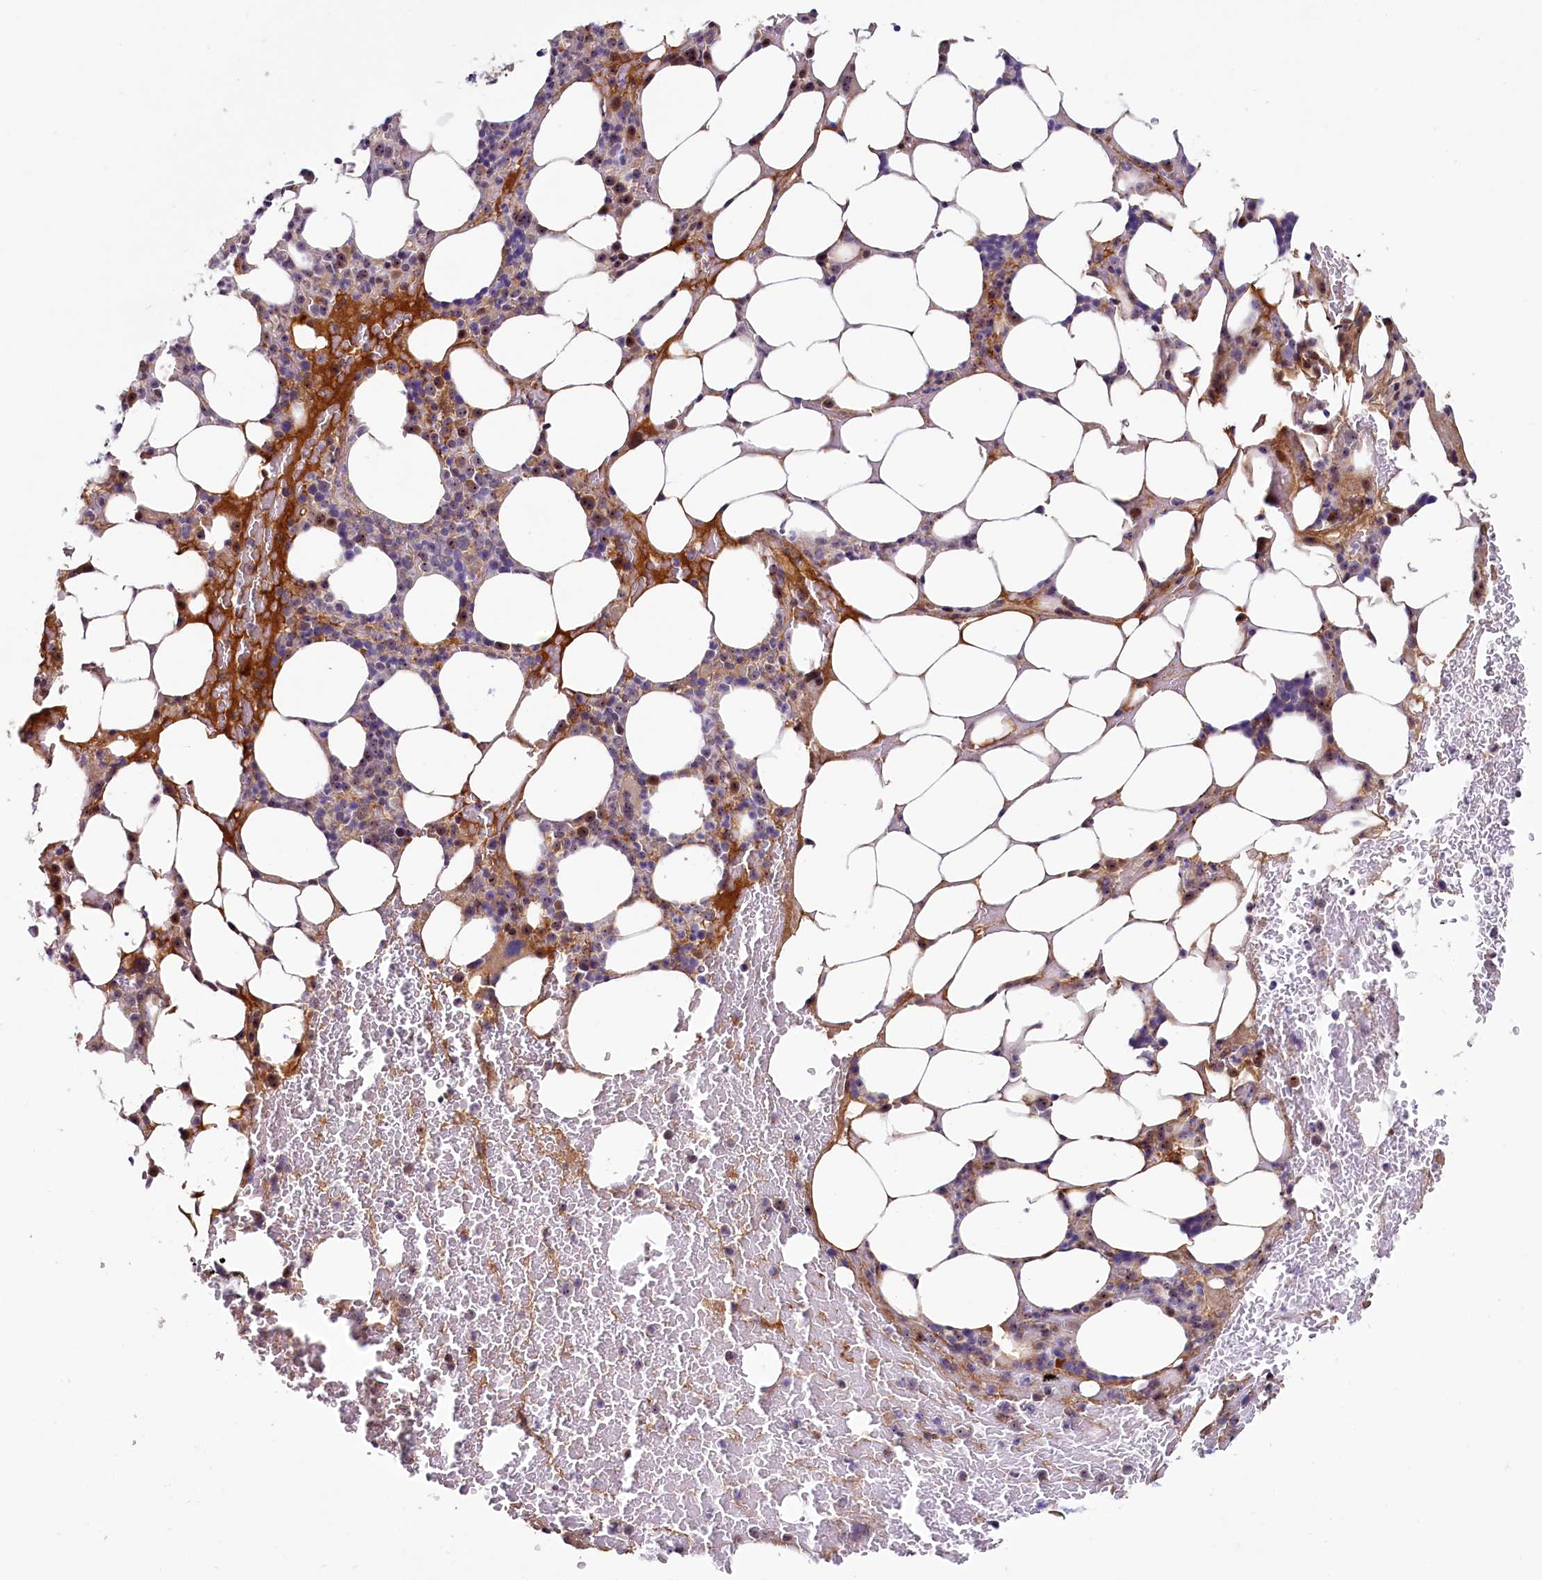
{"staining": {"intensity": "moderate", "quantity": "<25%", "location": "nuclear"}, "tissue": "bone marrow", "cell_type": "Hematopoietic cells", "image_type": "normal", "snomed": [{"axis": "morphology", "description": "Normal tissue, NOS"}, {"axis": "topography", "description": "Bone marrow"}], "caption": "Protein positivity by IHC demonstrates moderate nuclear staining in approximately <25% of hematopoietic cells in benign bone marrow.", "gene": "TCOF1", "patient": {"sex": "male", "age": 78}}